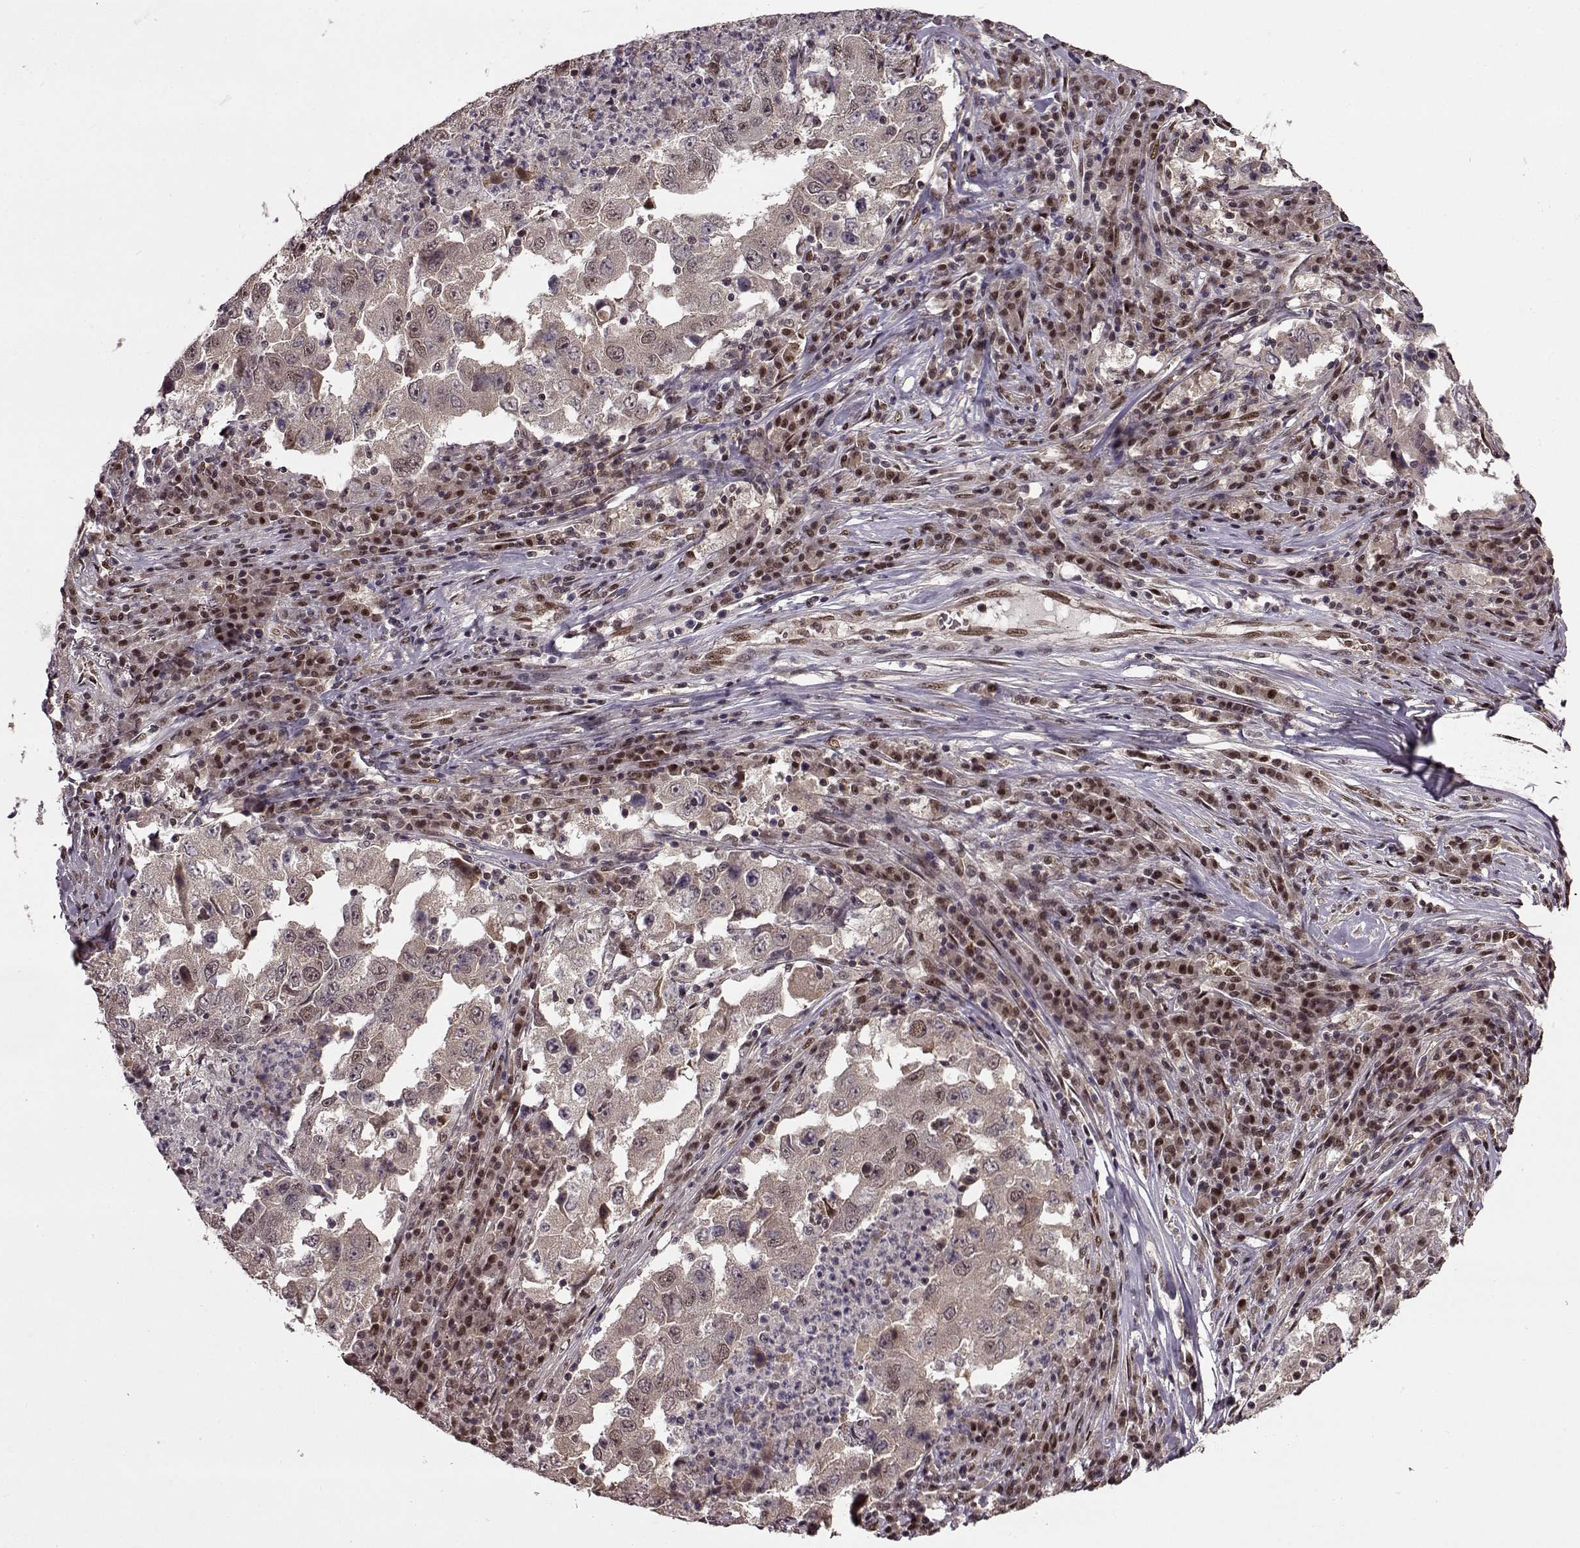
{"staining": {"intensity": "moderate", "quantity": "<25%", "location": "nuclear"}, "tissue": "lung cancer", "cell_type": "Tumor cells", "image_type": "cancer", "snomed": [{"axis": "morphology", "description": "Adenocarcinoma, NOS"}, {"axis": "topography", "description": "Lung"}], "caption": "The histopathology image exhibits immunohistochemical staining of lung cancer (adenocarcinoma). There is moderate nuclear positivity is appreciated in about <25% of tumor cells.", "gene": "FTO", "patient": {"sex": "male", "age": 73}}